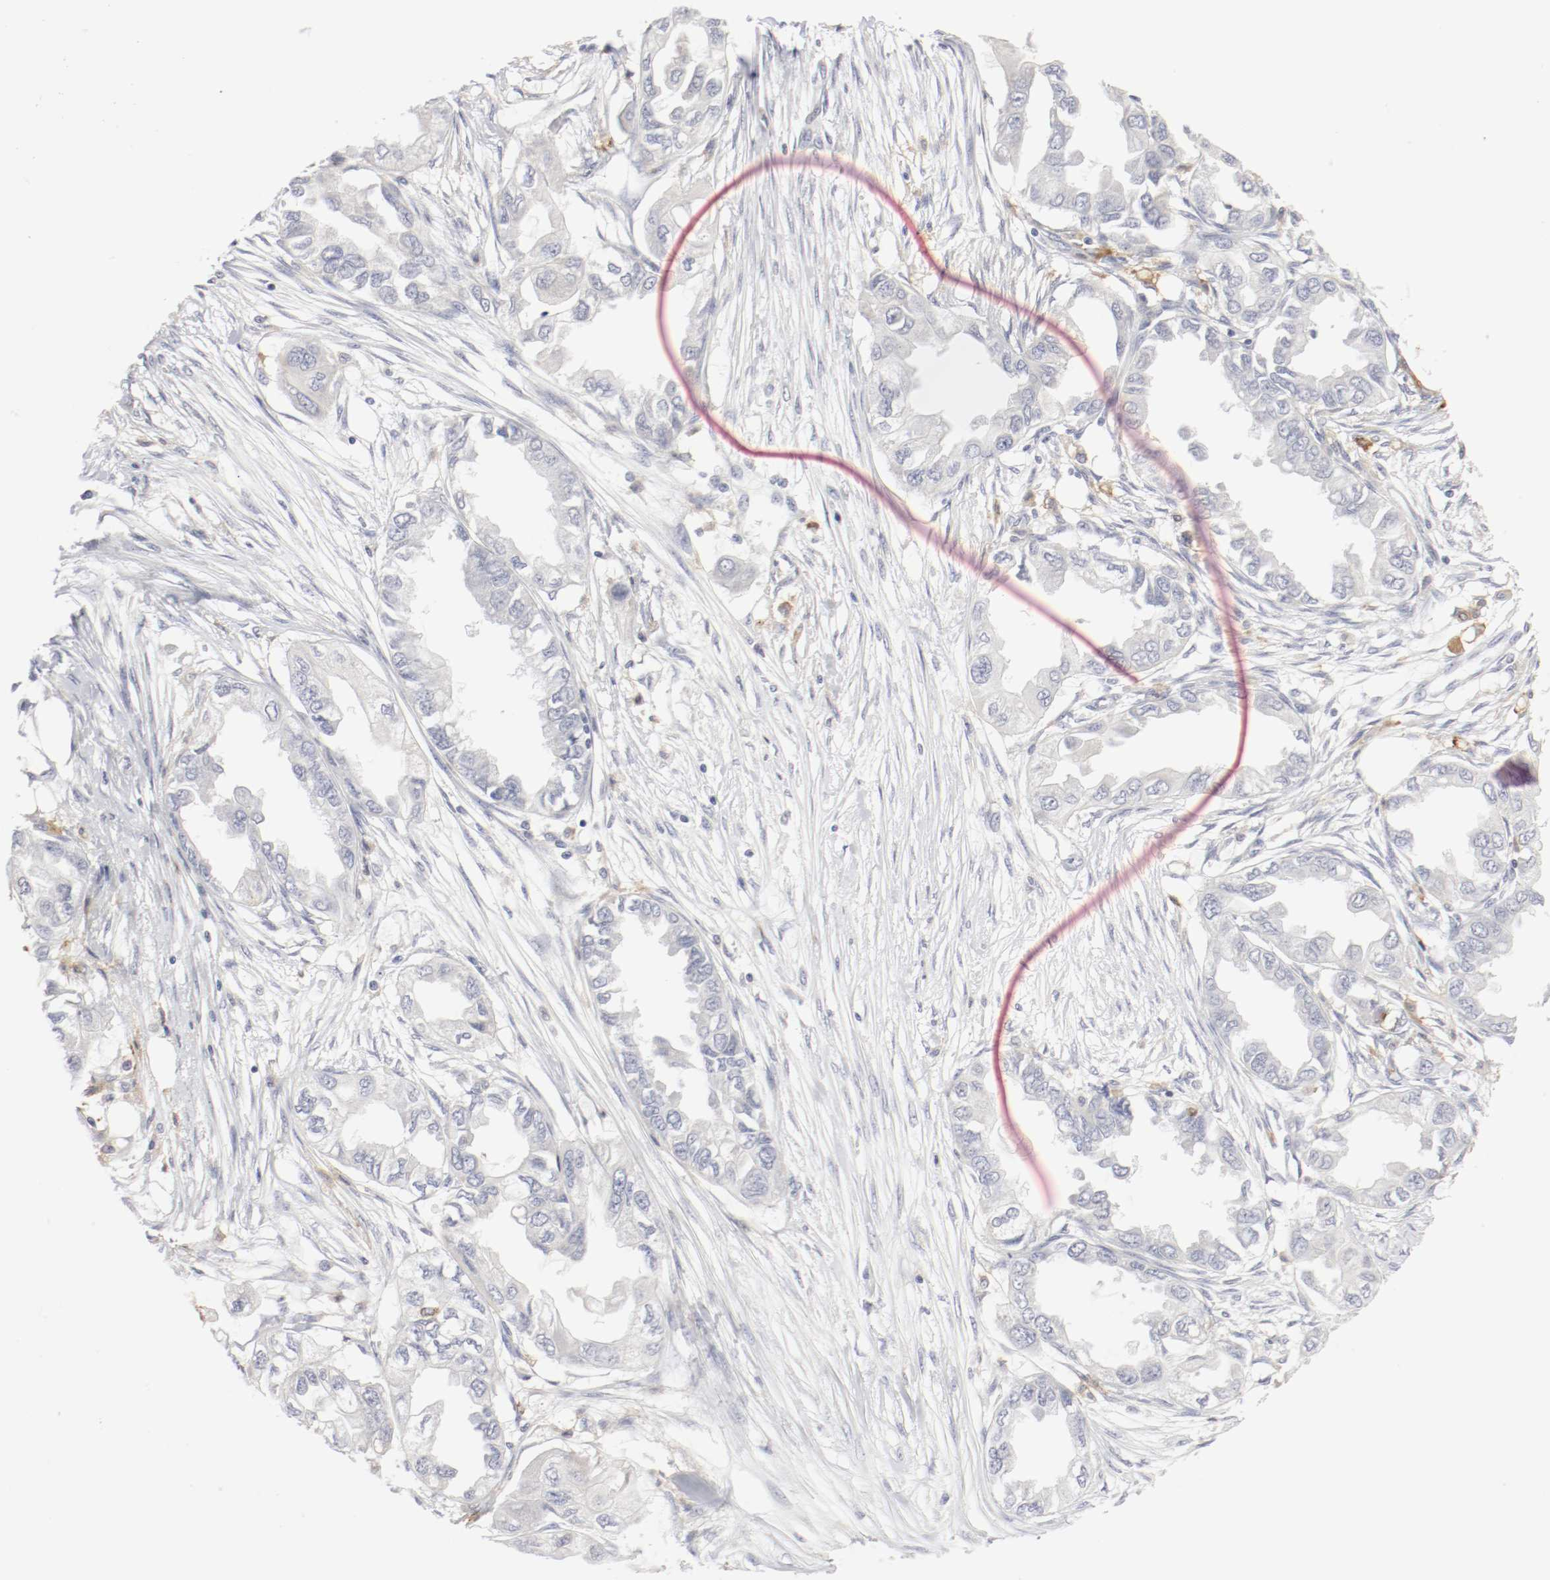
{"staining": {"intensity": "negative", "quantity": "none", "location": "none"}, "tissue": "endometrial cancer", "cell_type": "Tumor cells", "image_type": "cancer", "snomed": [{"axis": "morphology", "description": "Adenocarcinoma, NOS"}, {"axis": "topography", "description": "Endometrium"}], "caption": "High magnification brightfield microscopy of endometrial adenocarcinoma stained with DAB (brown) and counterstained with hematoxylin (blue): tumor cells show no significant expression.", "gene": "ITGAX", "patient": {"sex": "female", "age": 67}}